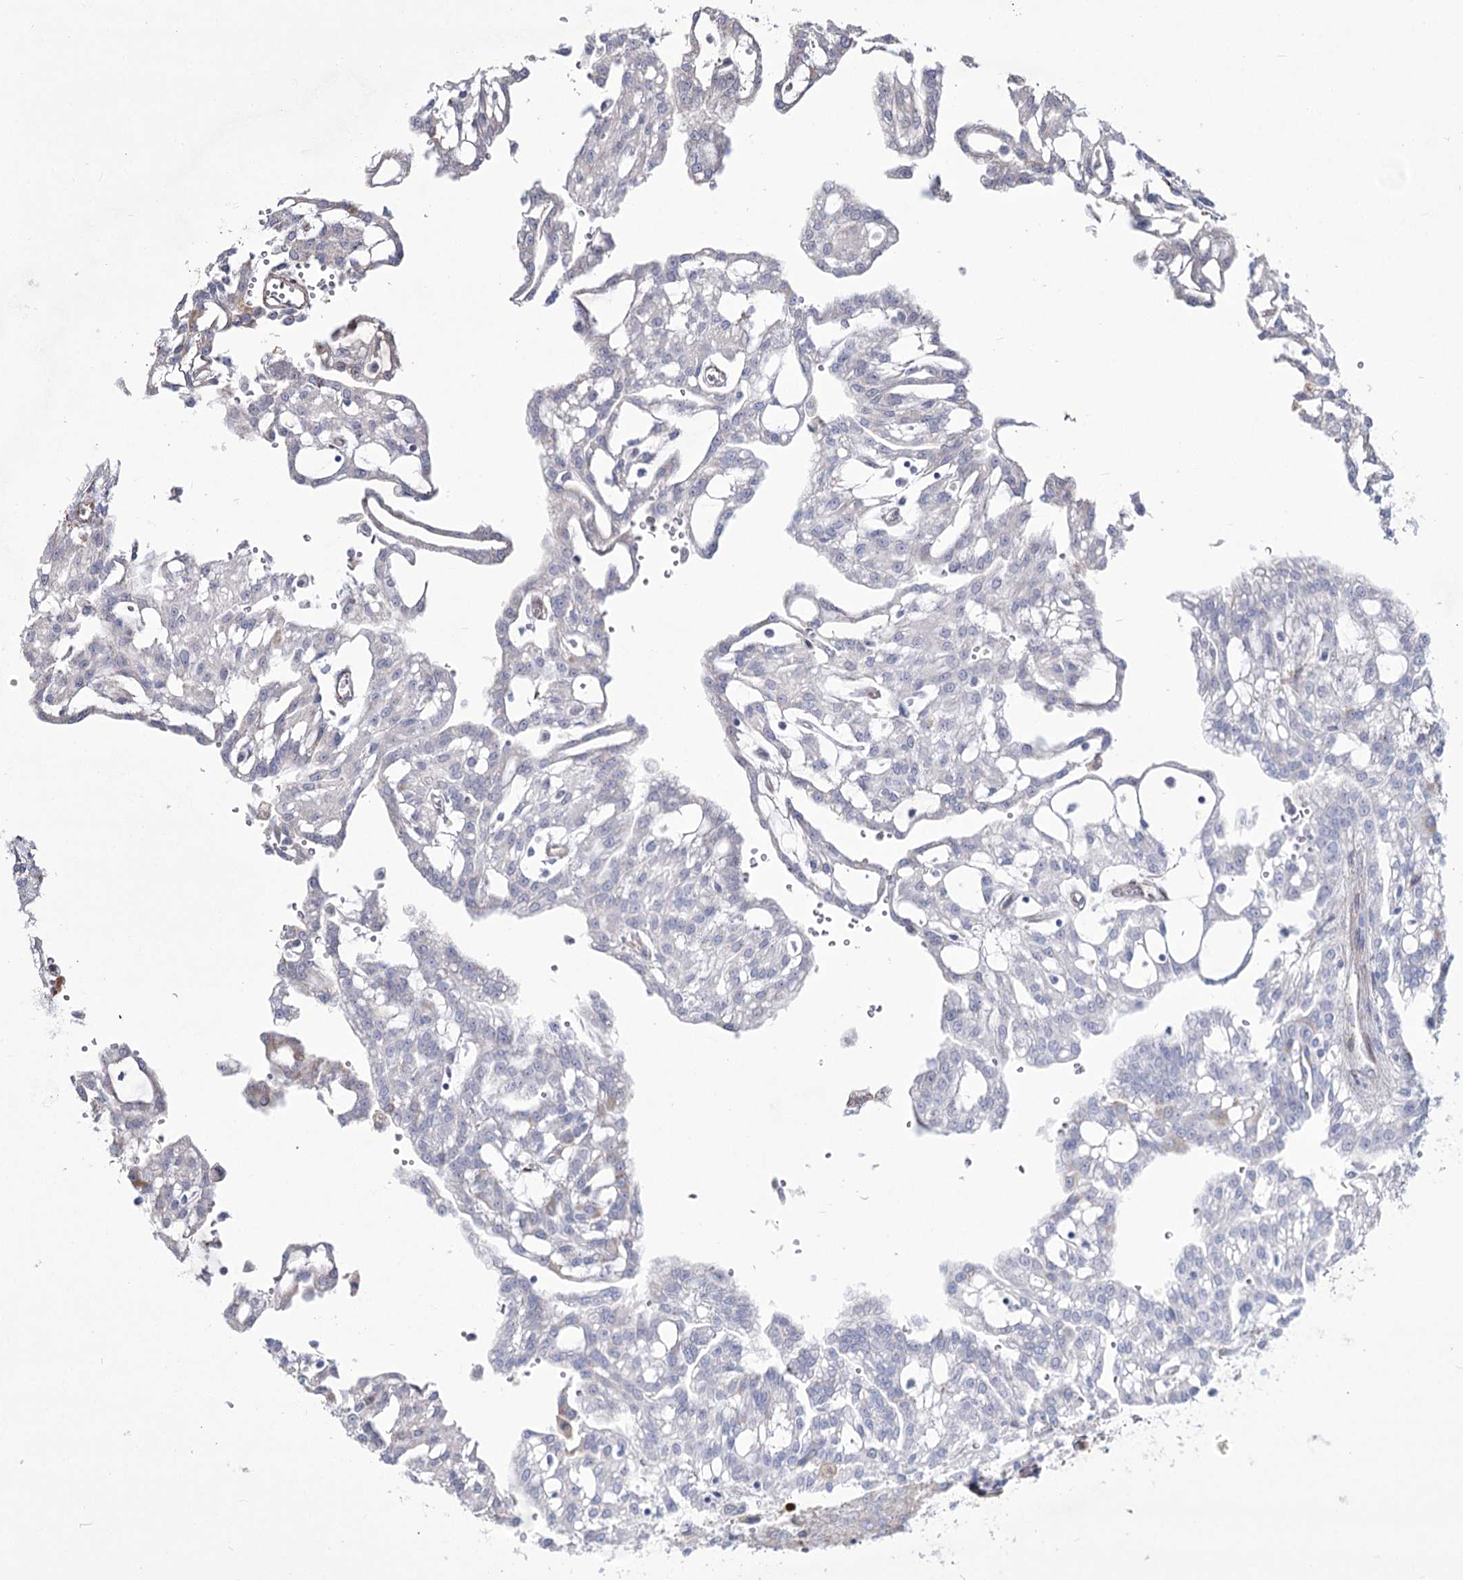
{"staining": {"intensity": "negative", "quantity": "none", "location": "none"}, "tissue": "renal cancer", "cell_type": "Tumor cells", "image_type": "cancer", "snomed": [{"axis": "morphology", "description": "Adenocarcinoma, NOS"}, {"axis": "topography", "description": "Kidney"}], "caption": "The micrograph reveals no significant staining in tumor cells of adenocarcinoma (renal). (Immunohistochemistry, brightfield microscopy, high magnification).", "gene": "ME3", "patient": {"sex": "male", "age": 63}}